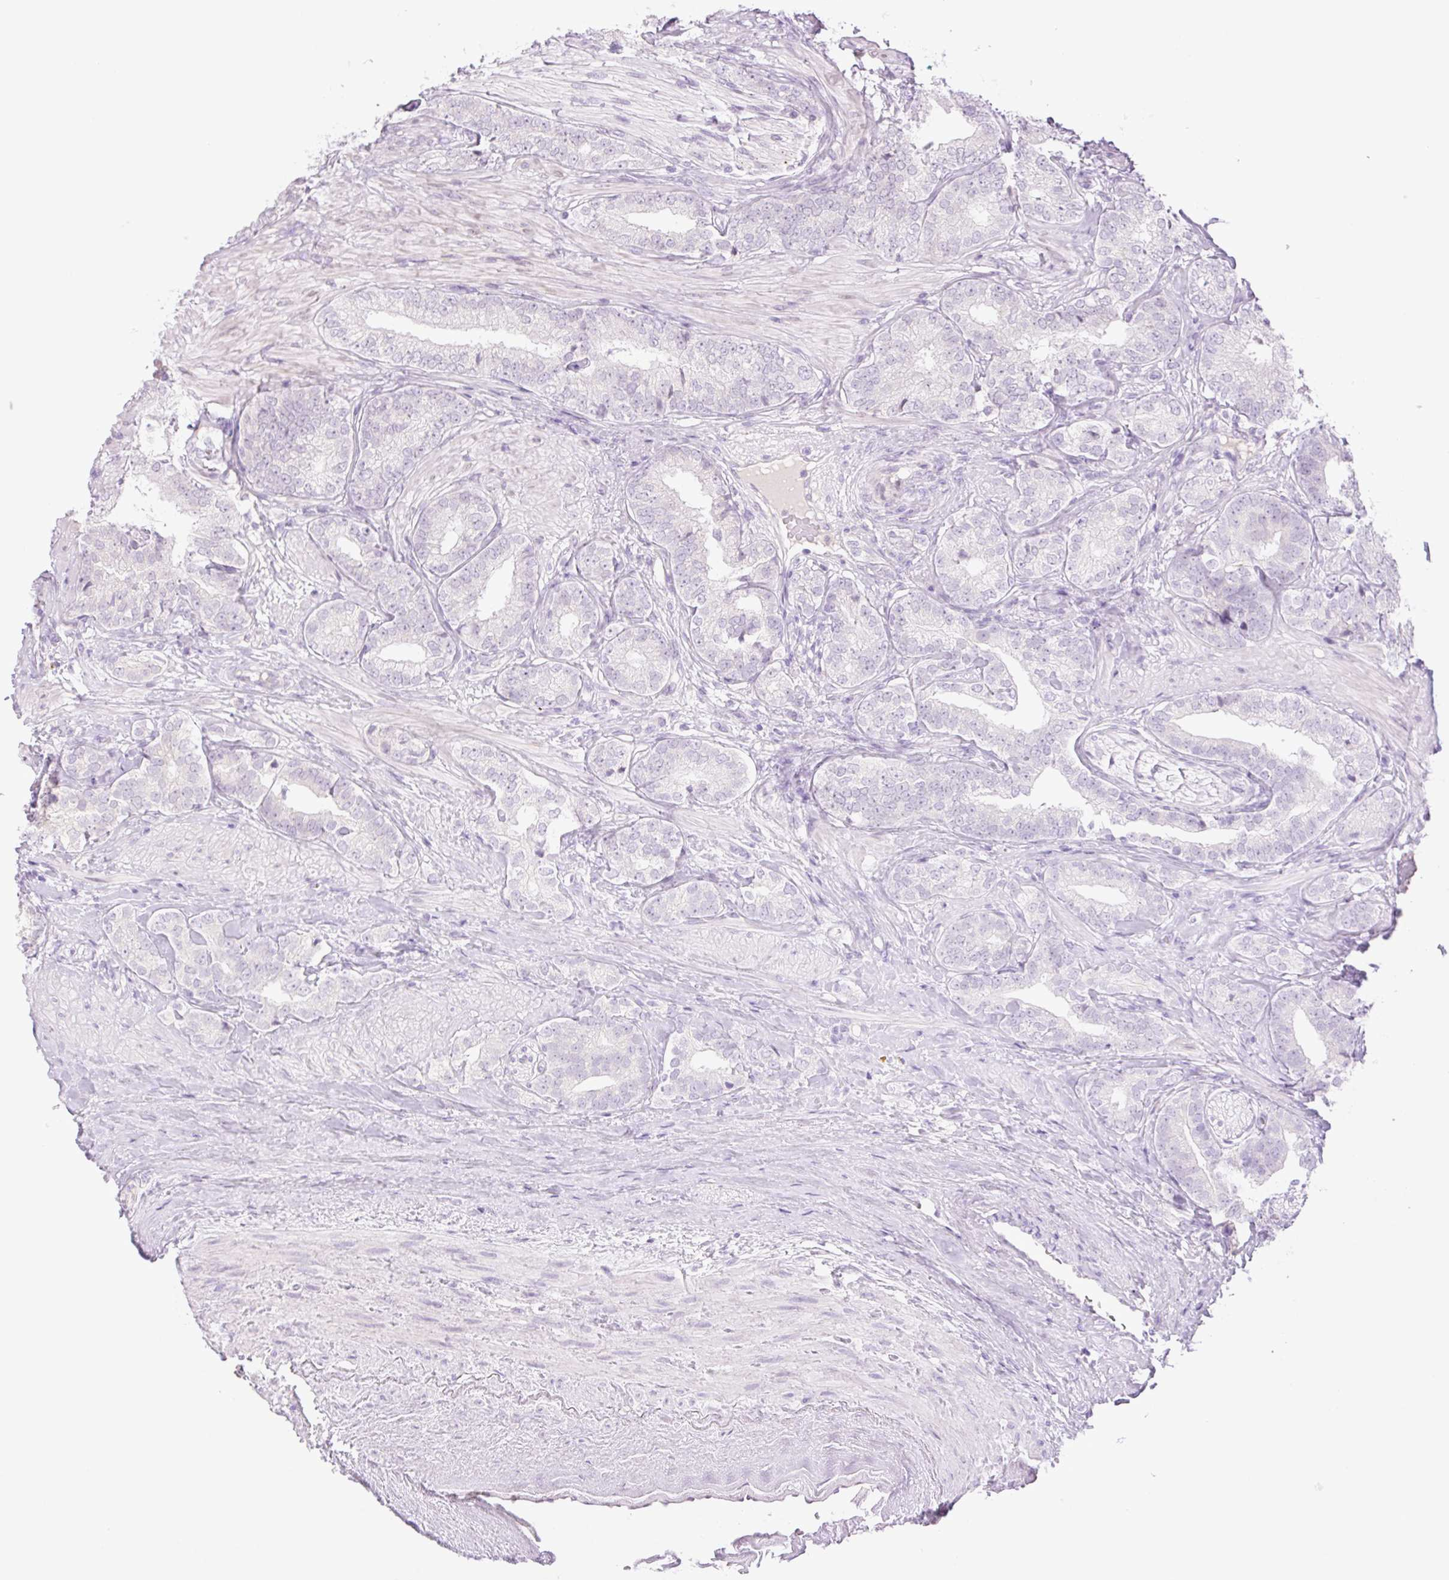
{"staining": {"intensity": "negative", "quantity": "none", "location": "none"}, "tissue": "prostate cancer", "cell_type": "Tumor cells", "image_type": "cancer", "snomed": [{"axis": "morphology", "description": "Adenocarcinoma, High grade"}, {"axis": "topography", "description": "Prostate"}], "caption": "This is an immunohistochemistry photomicrograph of human adenocarcinoma (high-grade) (prostate). There is no staining in tumor cells.", "gene": "TBX15", "patient": {"sex": "male", "age": 72}}